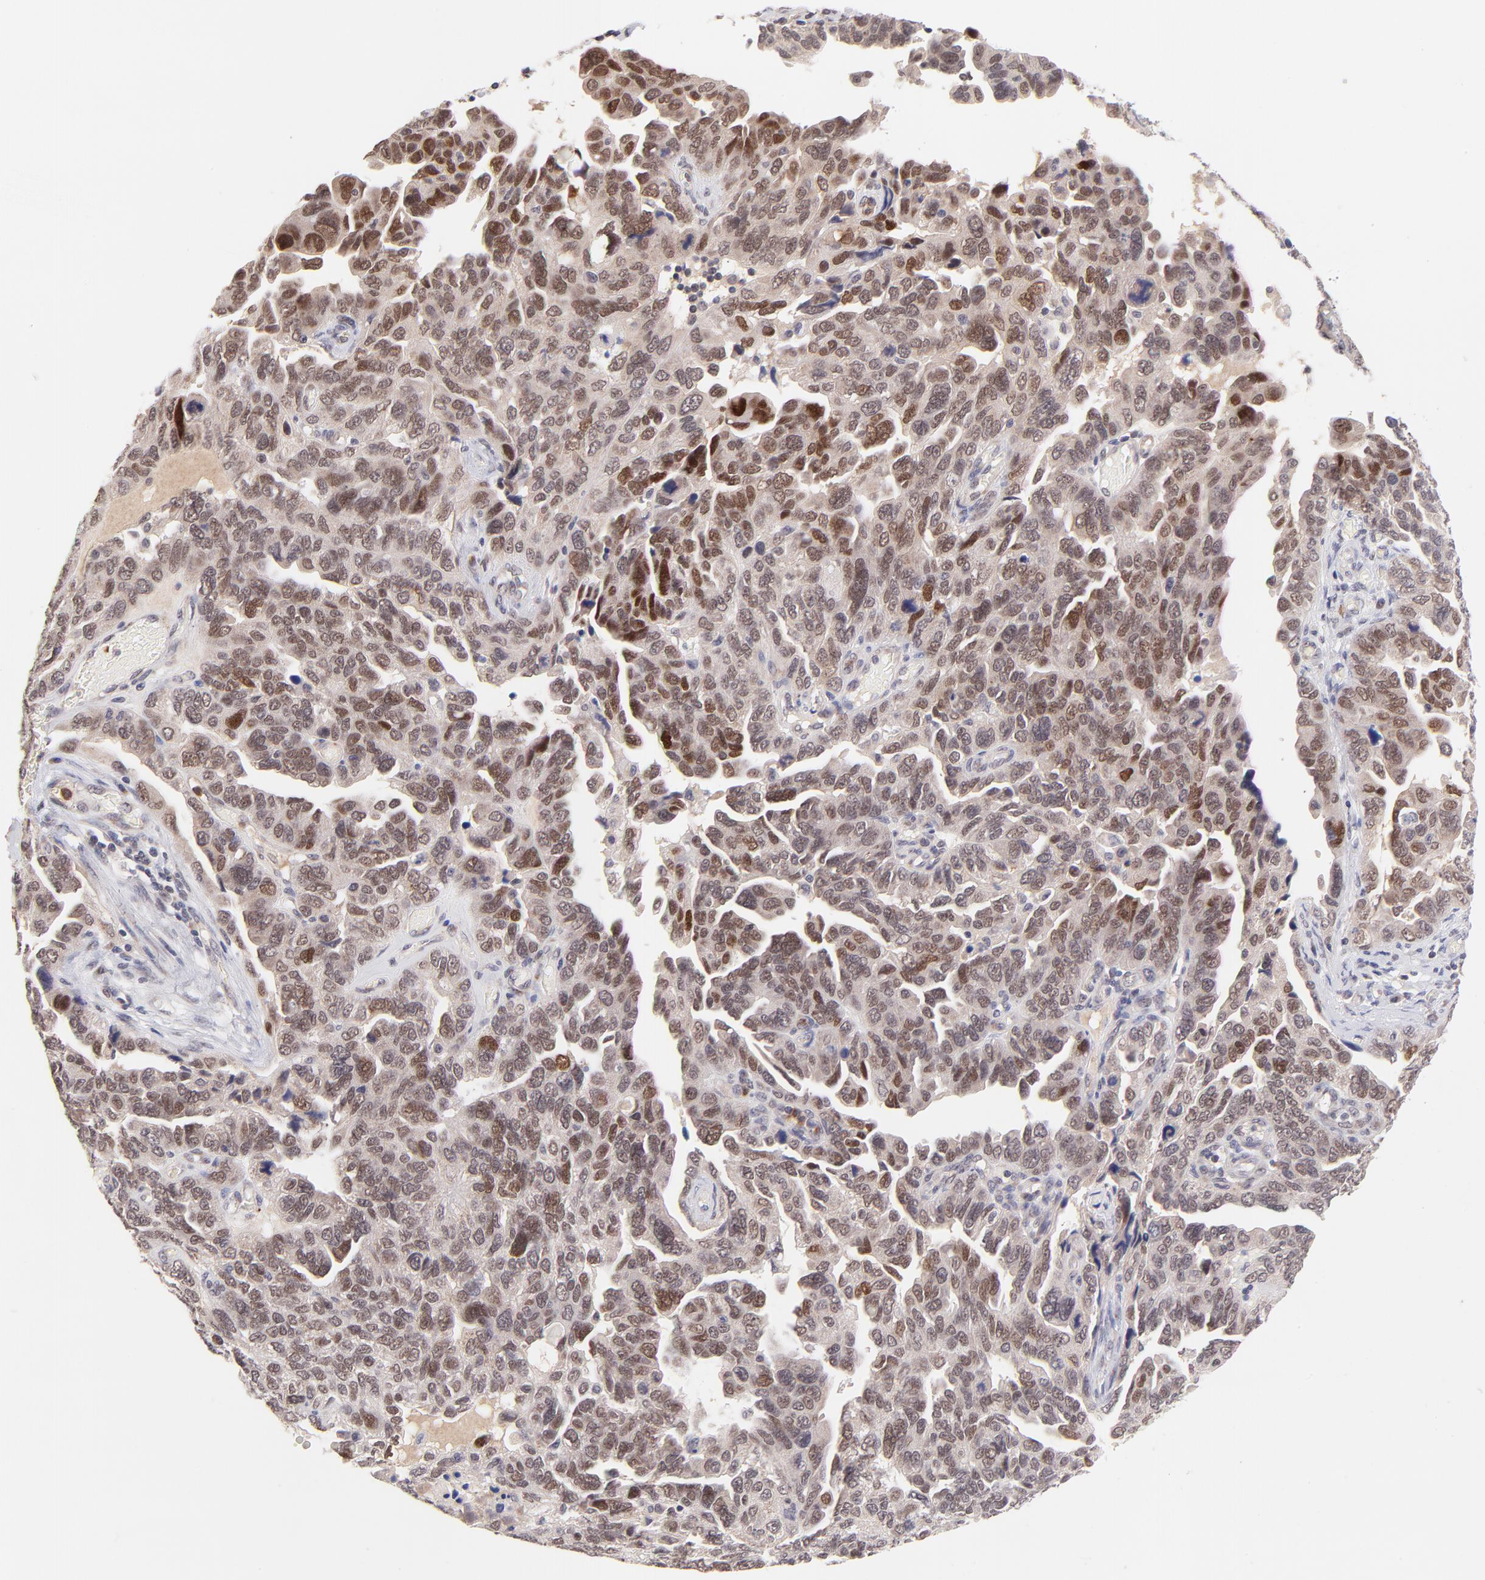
{"staining": {"intensity": "moderate", "quantity": "25%-75%", "location": "nuclear"}, "tissue": "ovarian cancer", "cell_type": "Tumor cells", "image_type": "cancer", "snomed": [{"axis": "morphology", "description": "Cystadenocarcinoma, serous, NOS"}, {"axis": "topography", "description": "Ovary"}], "caption": "Ovarian cancer was stained to show a protein in brown. There is medium levels of moderate nuclear expression in approximately 25%-75% of tumor cells.", "gene": "MED12", "patient": {"sex": "female", "age": 64}}